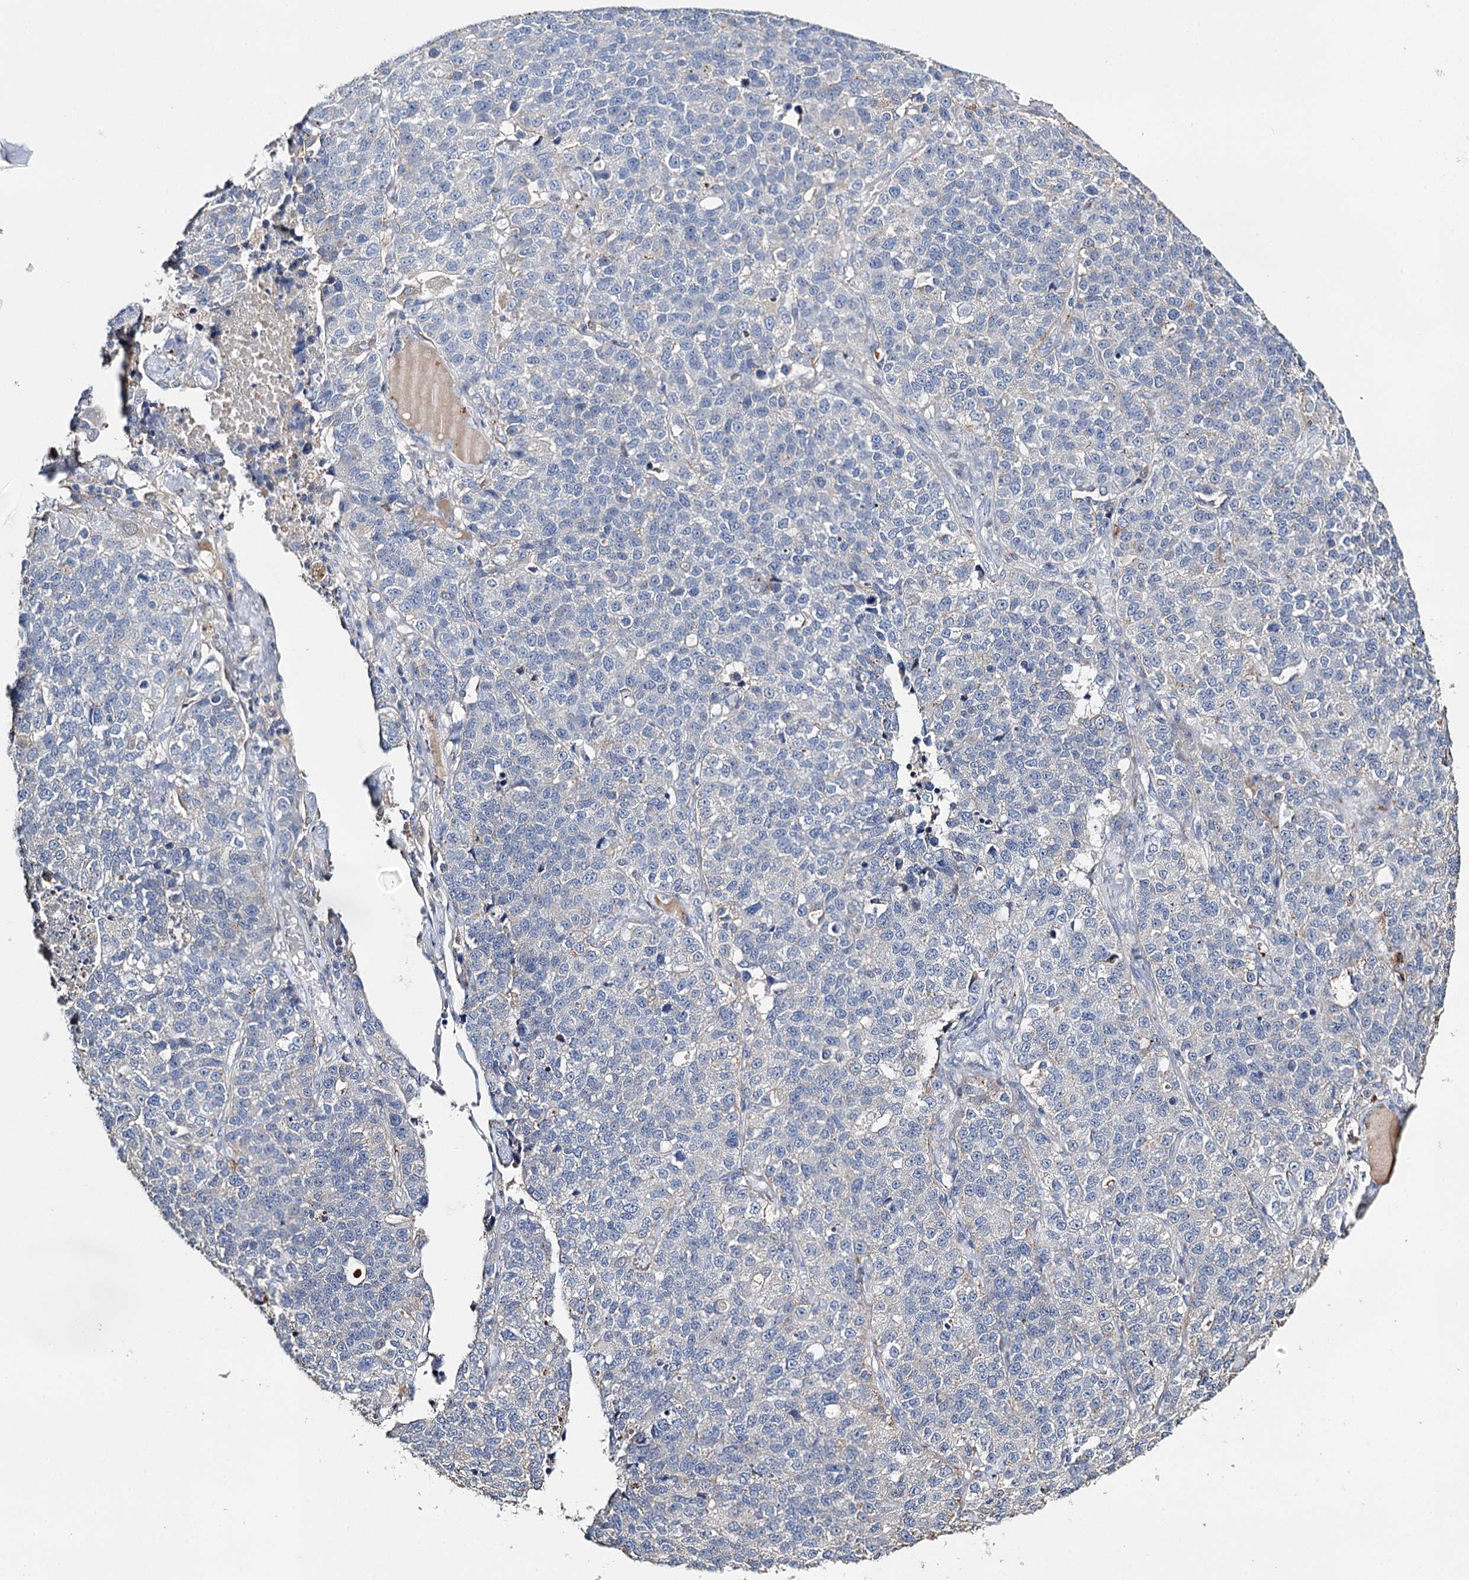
{"staining": {"intensity": "negative", "quantity": "none", "location": "none"}, "tissue": "lung cancer", "cell_type": "Tumor cells", "image_type": "cancer", "snomed": [{"axis": "morphology", "description": "Adenocarcinoma, NOS"}, {"axis": "topography", "description": "Lung"}], "caption": "IHC micrograph of neoplastic tissue: adenocarcinoma (lung) stained with DAB displays no significant protein expression in tumor cells. Nuclei are stained in blue.", "gene": "DNAH6", "patient": {"sex": "male", "age": 49}}